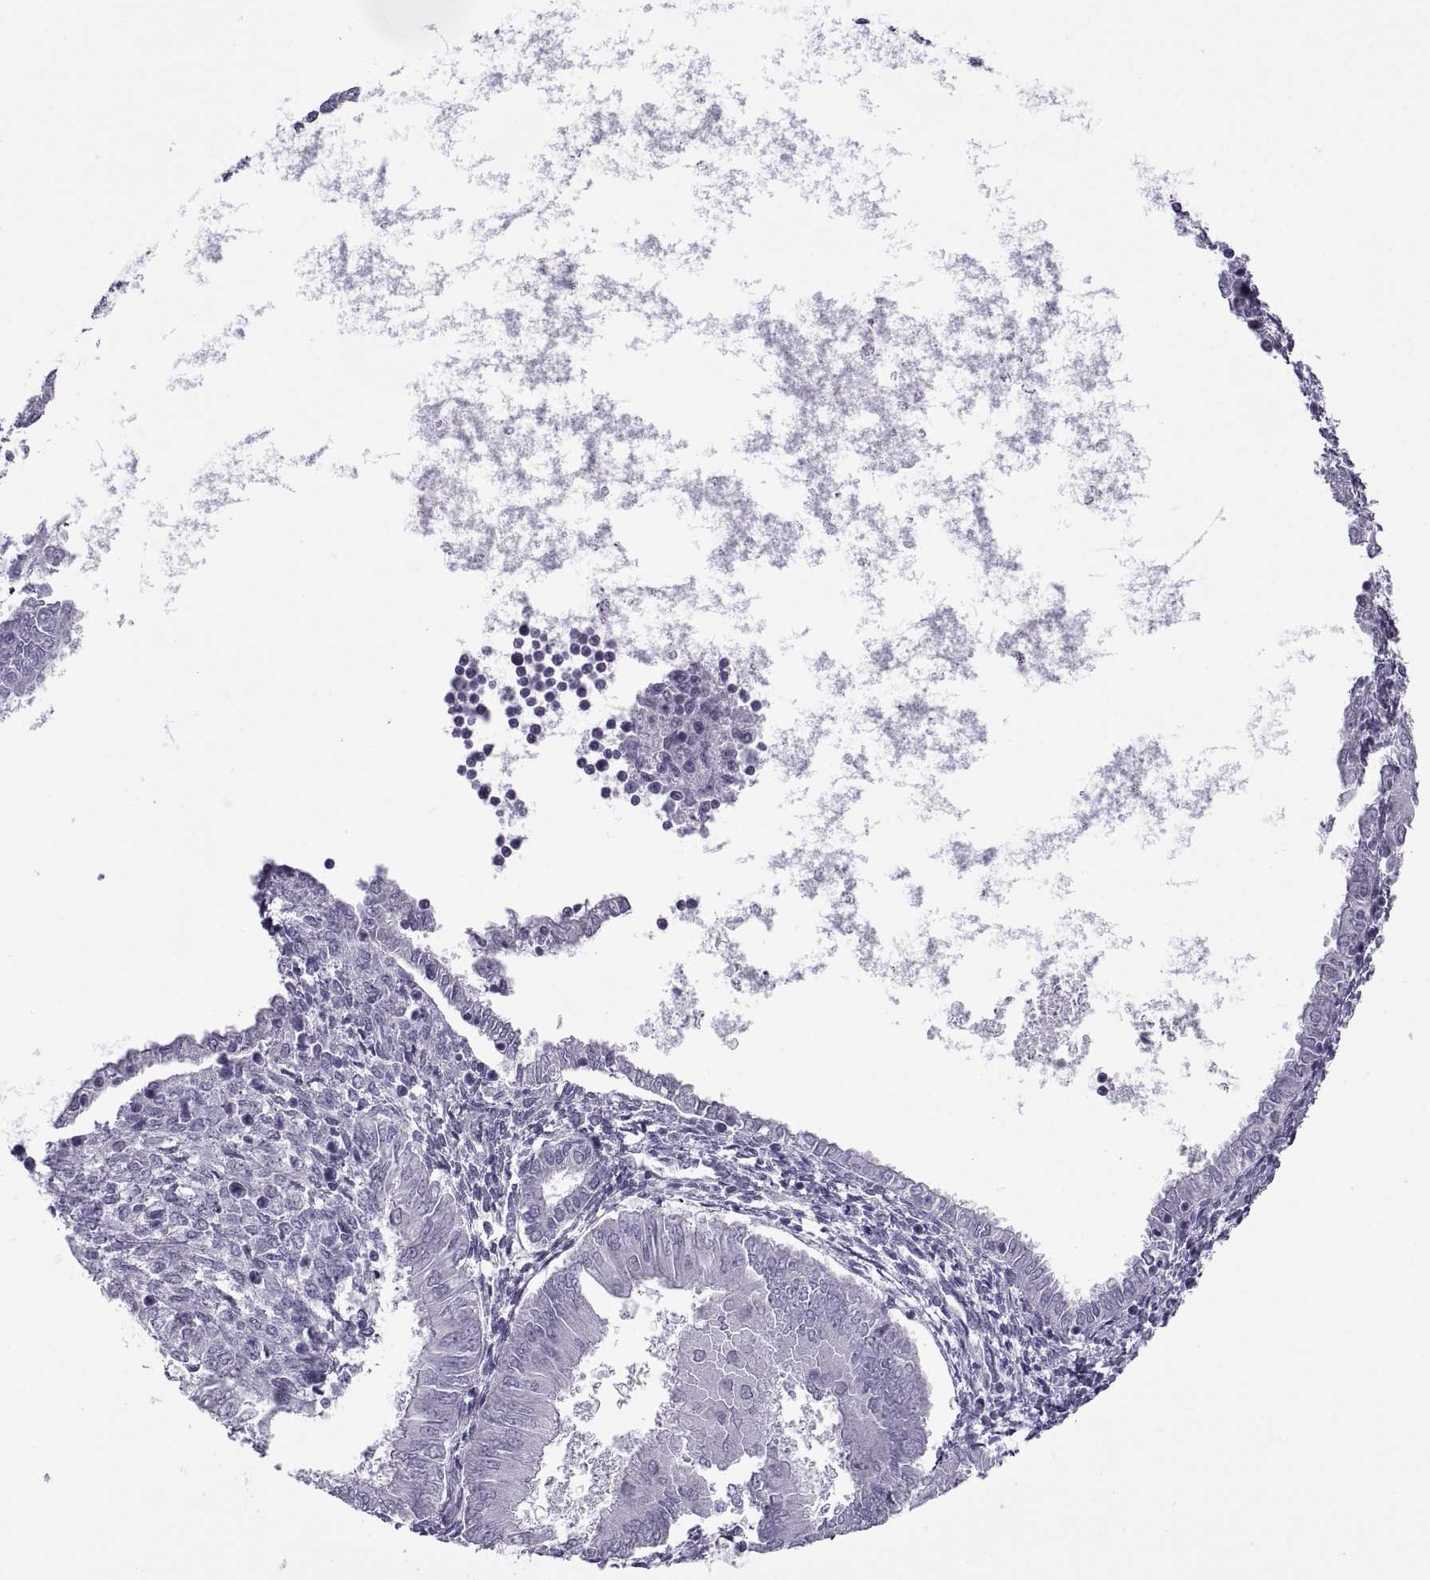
{"staining": {"intensity": "negative", "quantity": "none", "location": "none"}, "tissue": "endometrial cancer", "cell_type": "Tumor cells", "image_type": "cancer", "snomed": [{"axis": "morphology", "description": "Adenocarcinoma, NOS"}, {"axis": "topography", "description": "Endometrium"}], "caption": "Endometrial cancer stained for a protein using immunohistochemistry (IHC) displays no positivity tumor cells.", "gene": "RLBP1", "patient": {"sex": "female", "age": 53}}